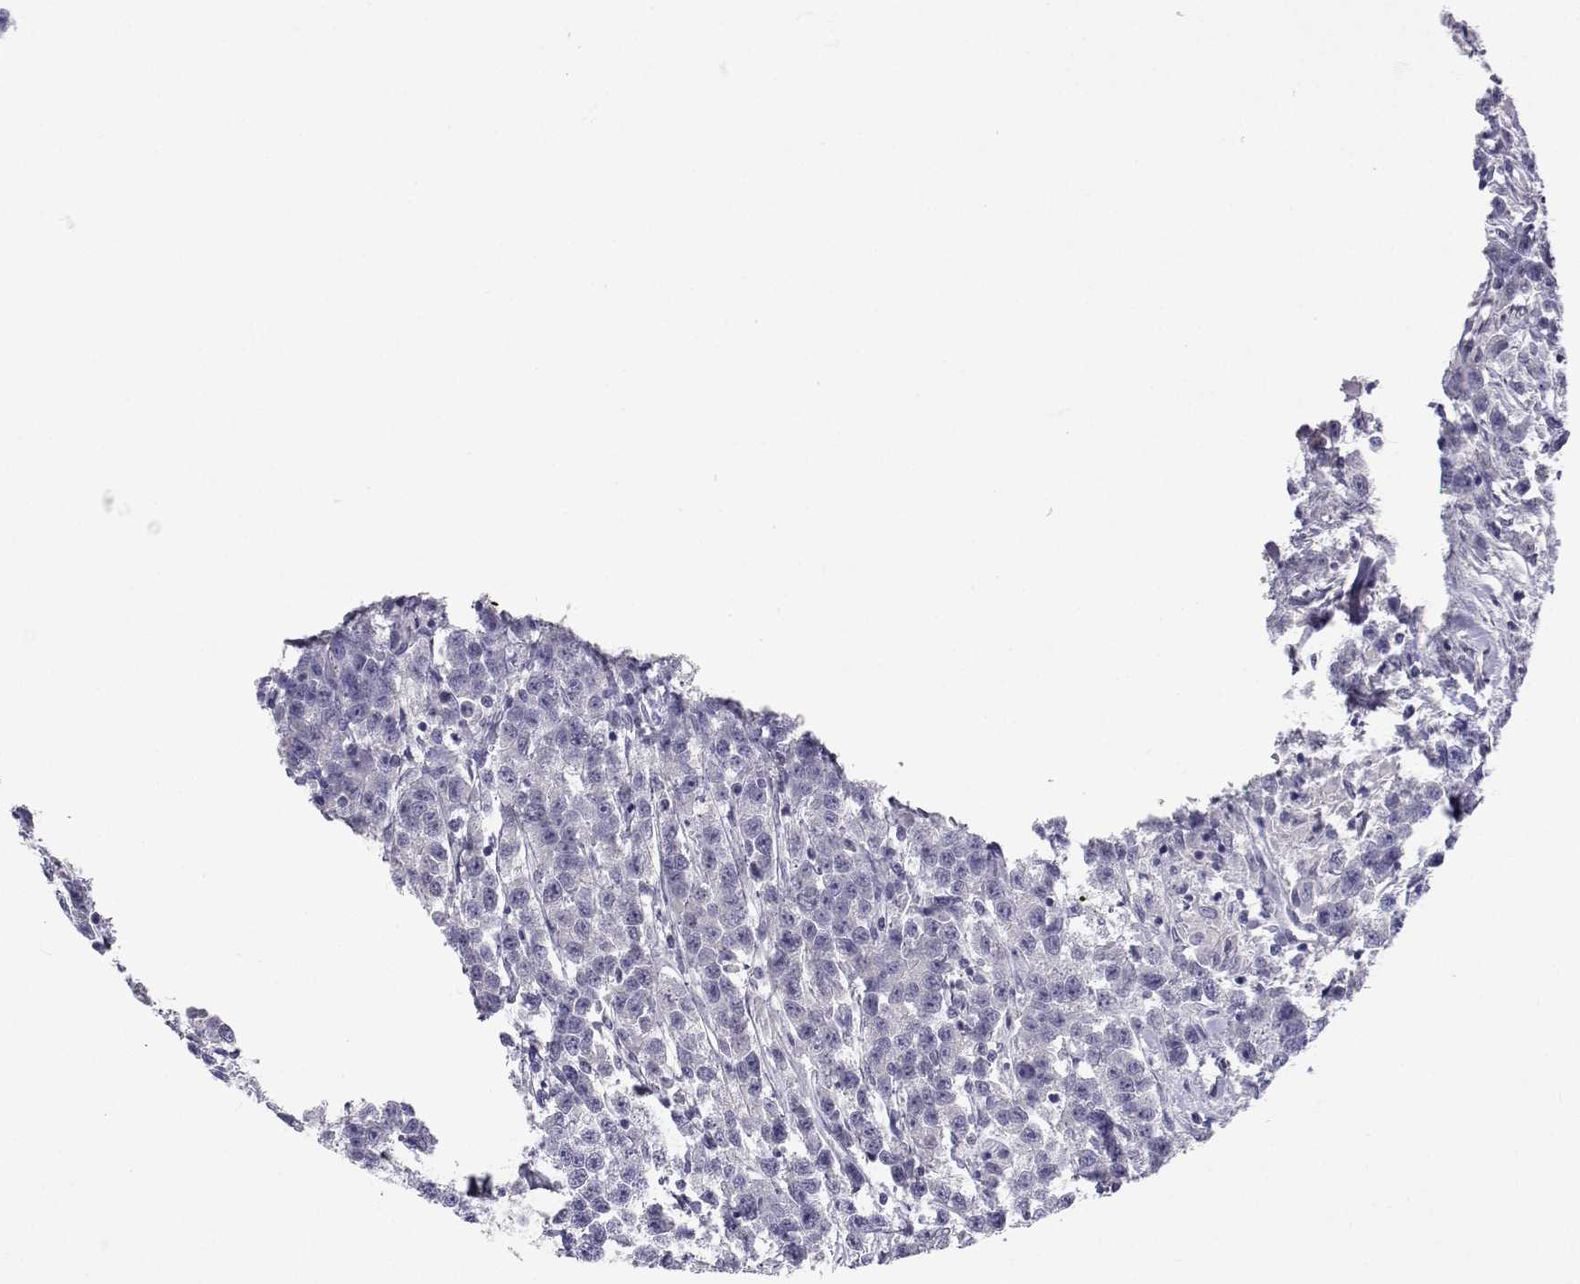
{"staining": {"intensity": "negative", "quantity": "none", "location": "none"}, "tissue": "testis cancer", "cell_type": "Tumor cells", "image_type": "cancer", "snomed": [{"axis": "morphology", "description": "Seminoma, NOS"}, {"axis": "topography", "description": "Testis"}], "caption": "Tumor cells show no significant expression in seminoma (testis). (DAB (3,3'-diaminobenzidine) IHC, high magnification).", "gene": "SLC6A3", "patient": {"sex": "male", "age": 59}}